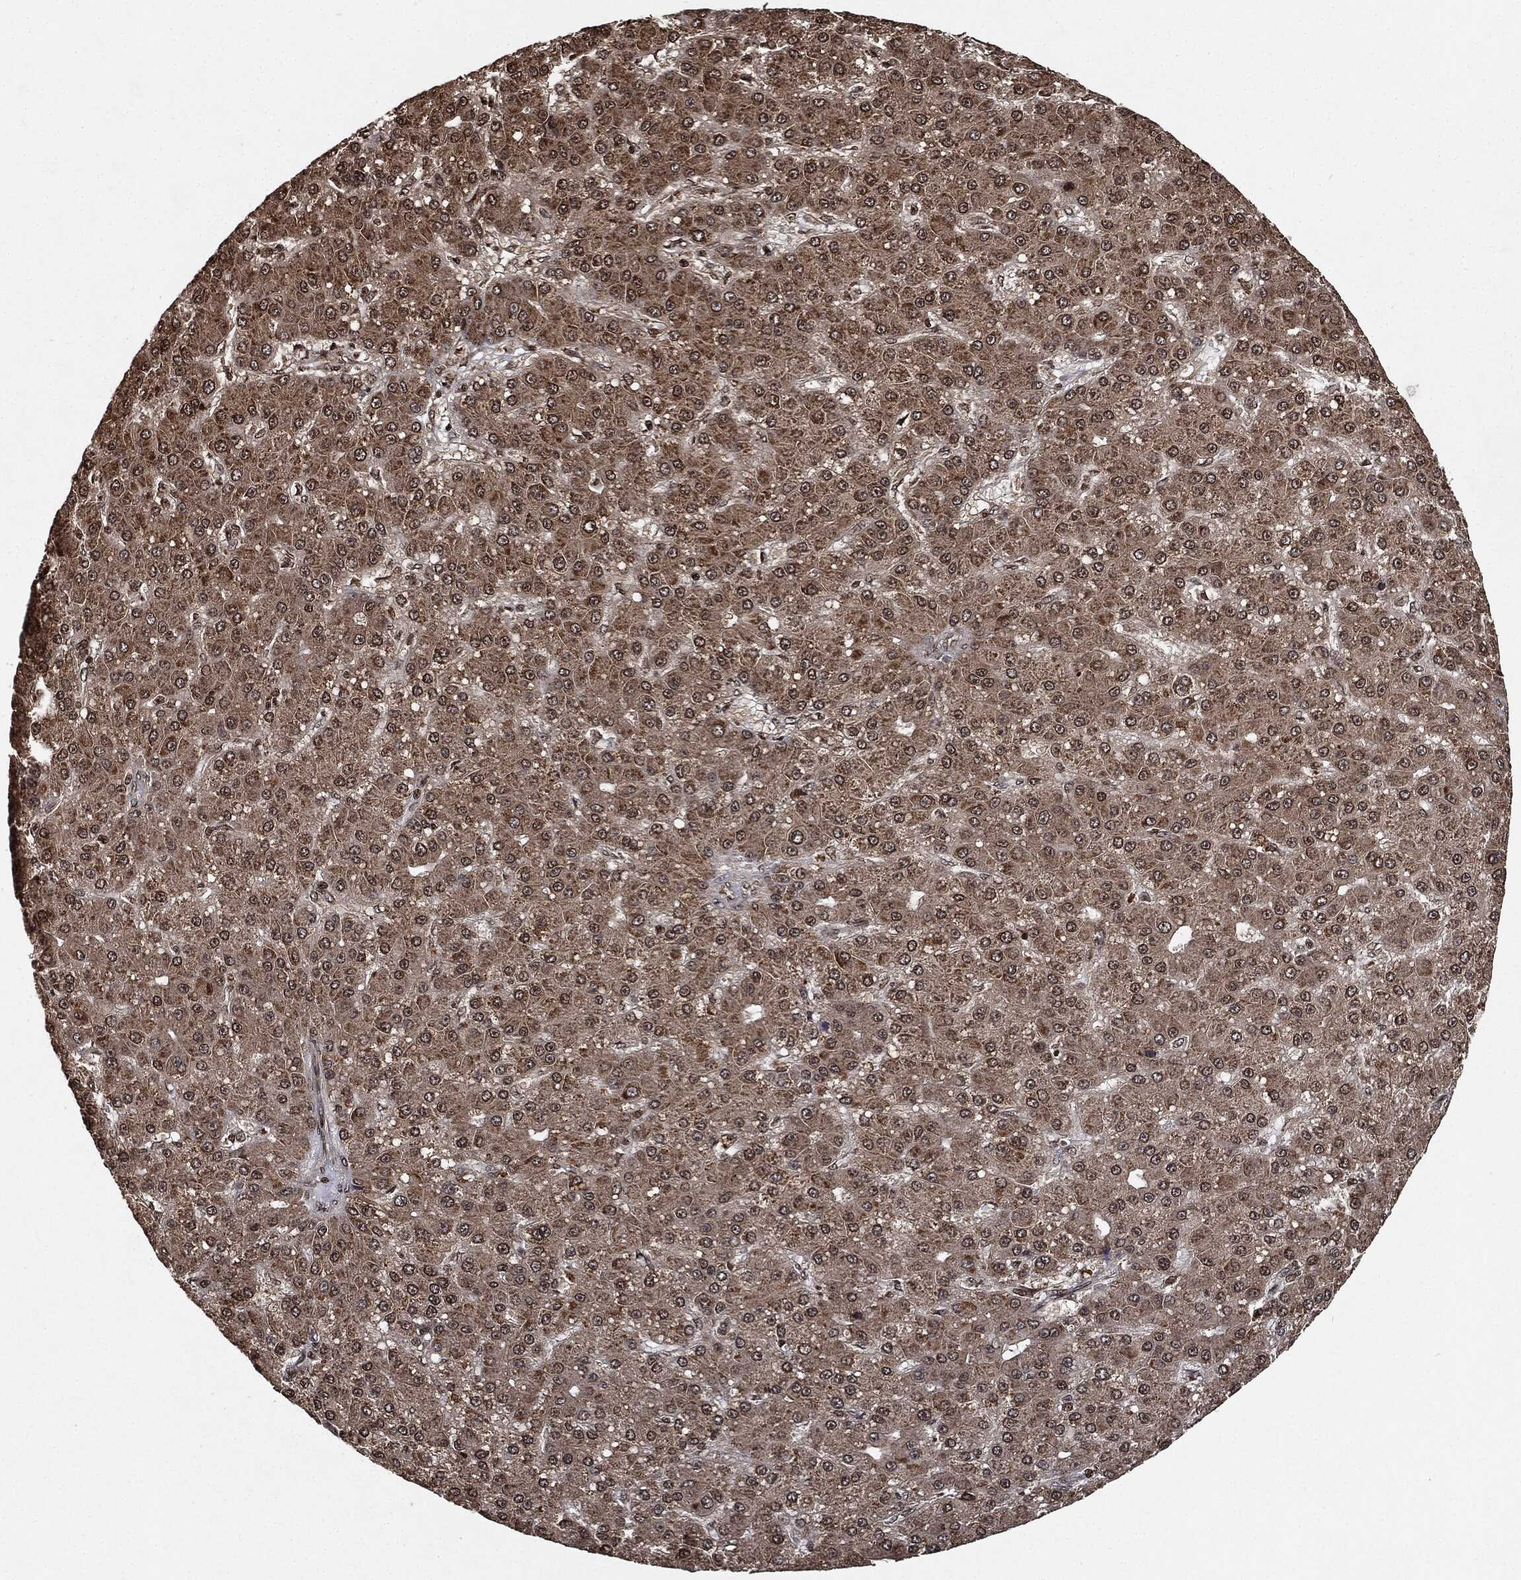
{"staining": {"intensity": "weak", "quantity": ">75%", "location": "cytoplasmic/membranous"}, "tissue": "liver cancer", "cell_type": "Tumor cells", "image_type": "cancer", "snomed": [{"axis": "morphology", "description": "Carcinoma, Hepatocellular, NOS"}, {"axis": "topography", "description": "Liver"}], "caption": "Liver cancer stained with IHC shows weak cytoplasmic/membranous positivity in about >75% of tumor cells.", "gene": "PDK1", "patient": {"sex": "male", "age": 67}}